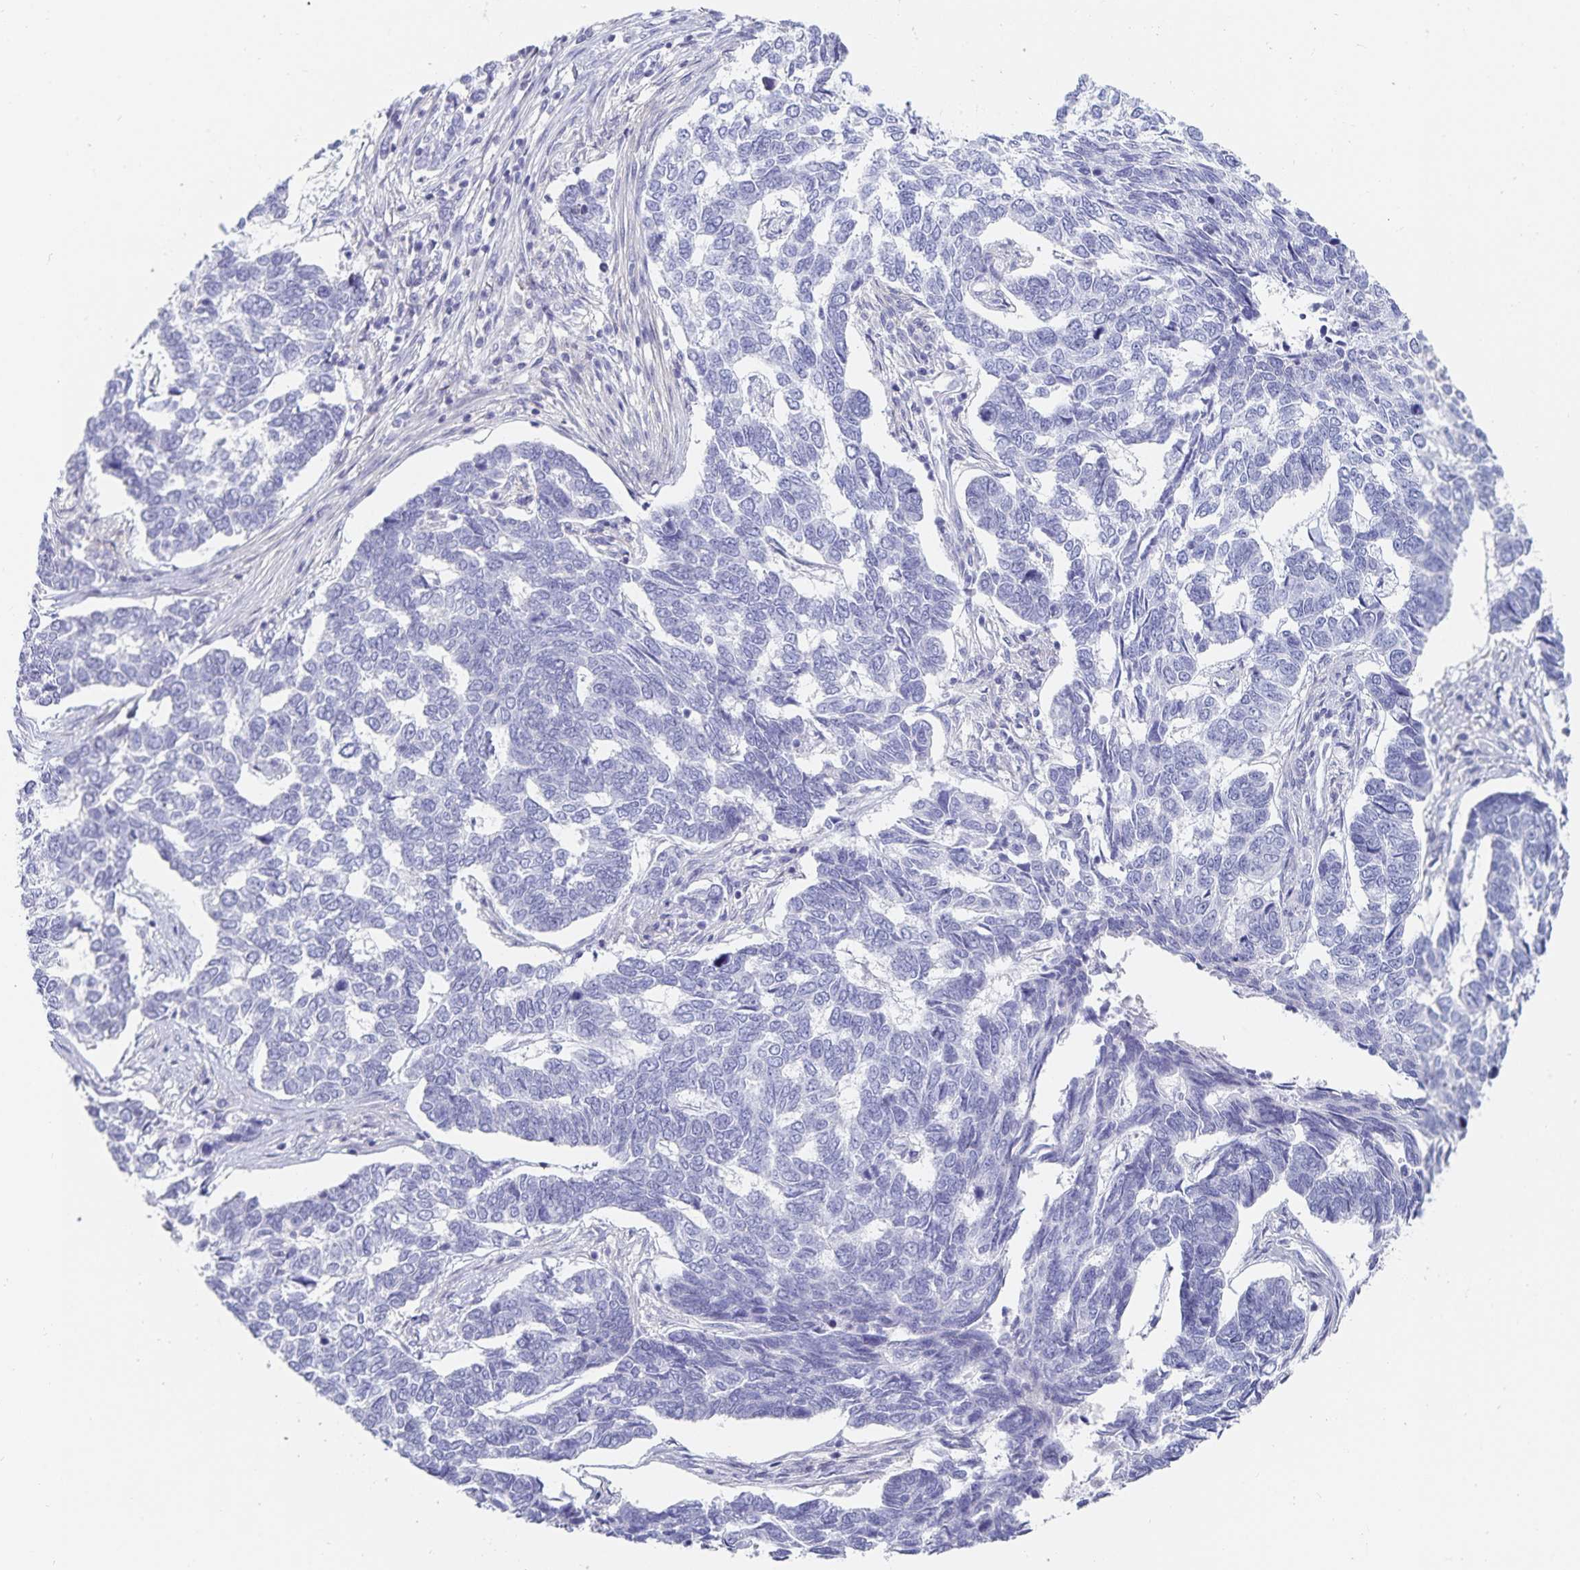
{"staining": {"intensity": "negative", "quantity": "none", "location": "none"}, "tissue": "skin cancer", "cell_type": "Tumor cells", "image_type": "cancer", "snomed": [{"axis": "morphology", "description": "Basal cell carcinoma"}, {"axis": "topography", "description": "Skin"}], "caption": "The image demonstrates no staining of tumor cells in skin cancer (basal cell carcinoma).", "gene": "SFTPA1", "patient": {"sex": "female", "age": 65}}